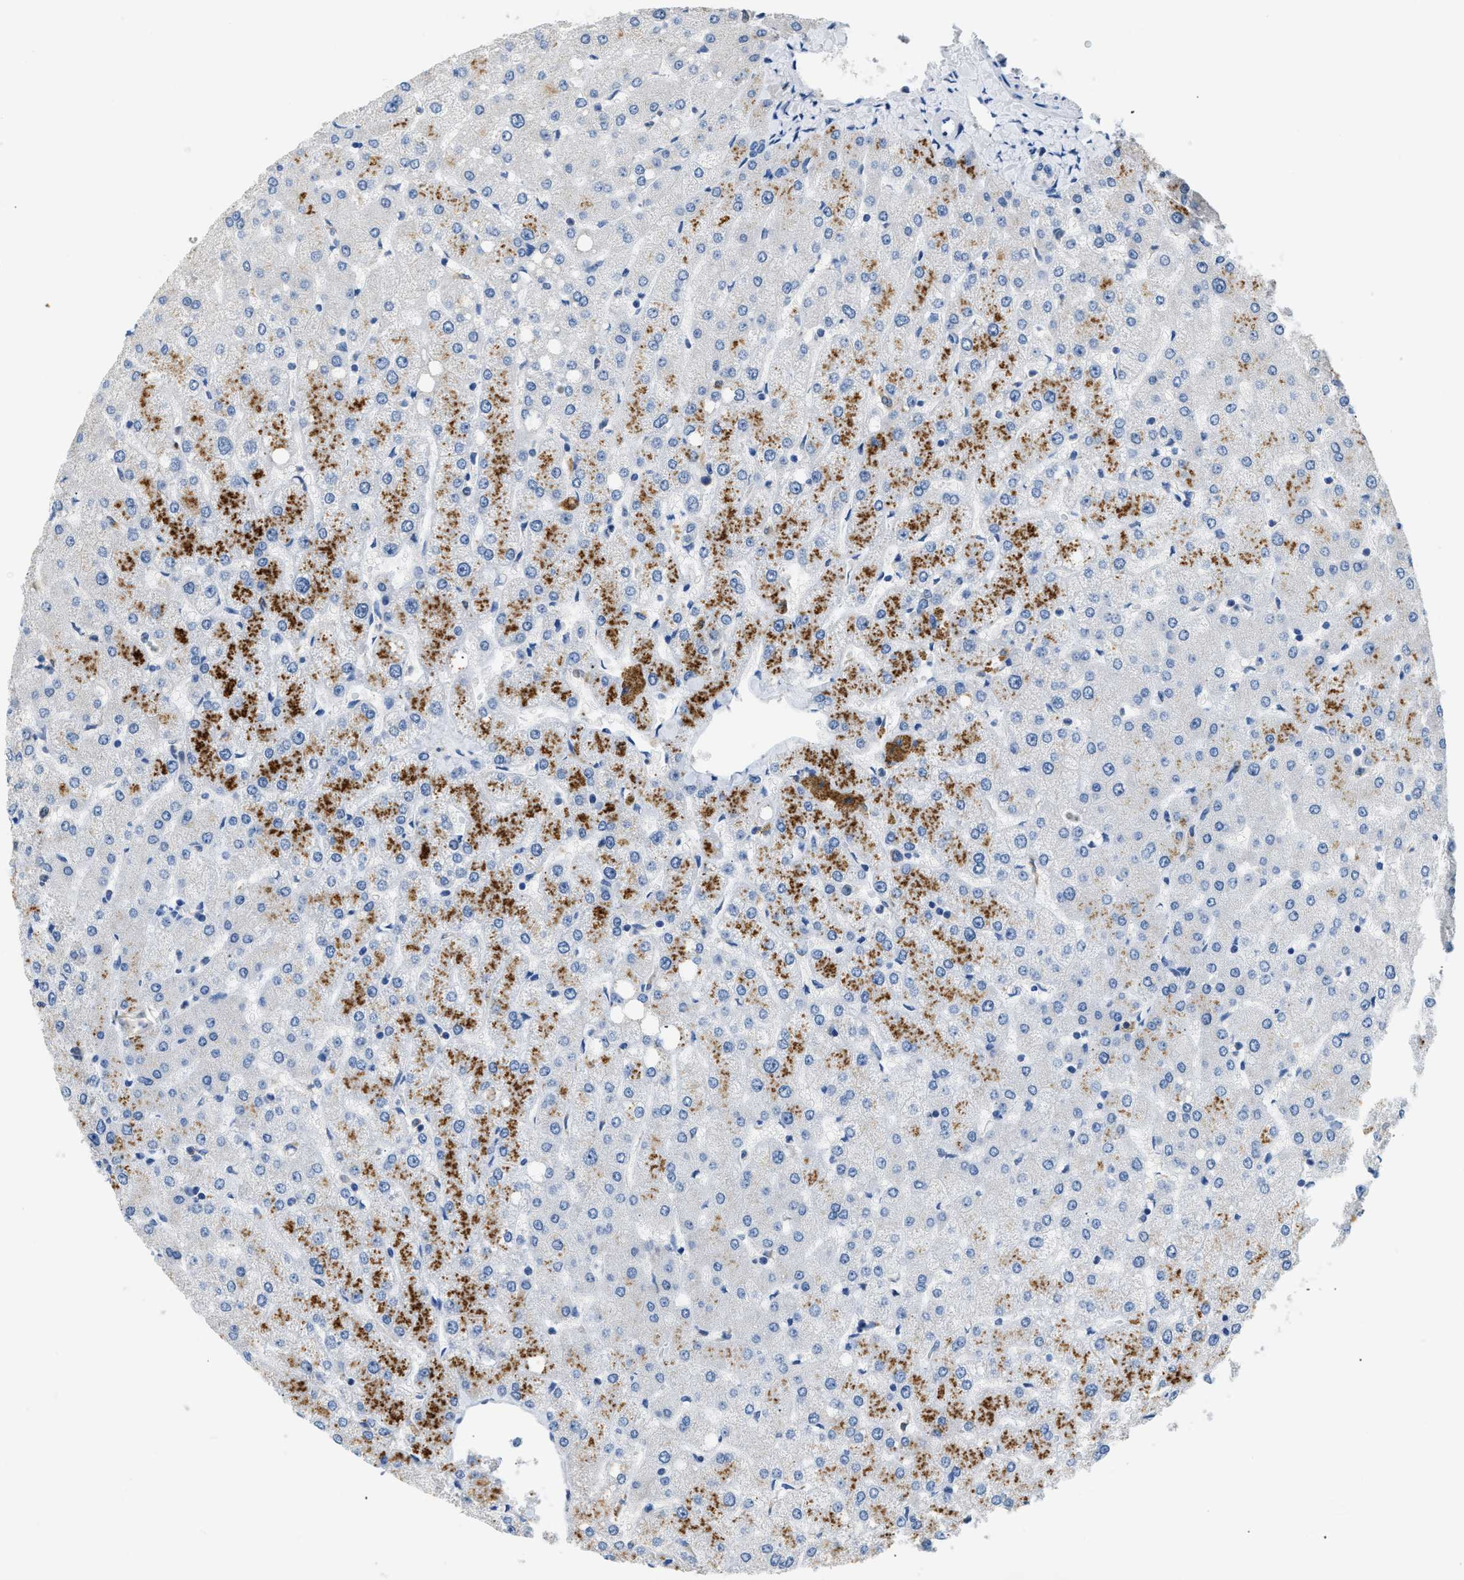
{"staining": {"intensity": "negative", "quantity": "none", "location": "none"}, "tissue": "liver", "cell_type": "Cholangiocytes", "image_type": "normal", "snomed": [{"axis": "morphology", "description": "Normal tissue, NOS"}, {"axis": "topography", "description": "Liver"}], "caption": "This is a photomicrograph of immunohistochemistry staining of unremarkable liver, which shows no staining in cholangiocytes.", "gene": "TOMM34", "patient": {"sex": "female", "age": 54}}